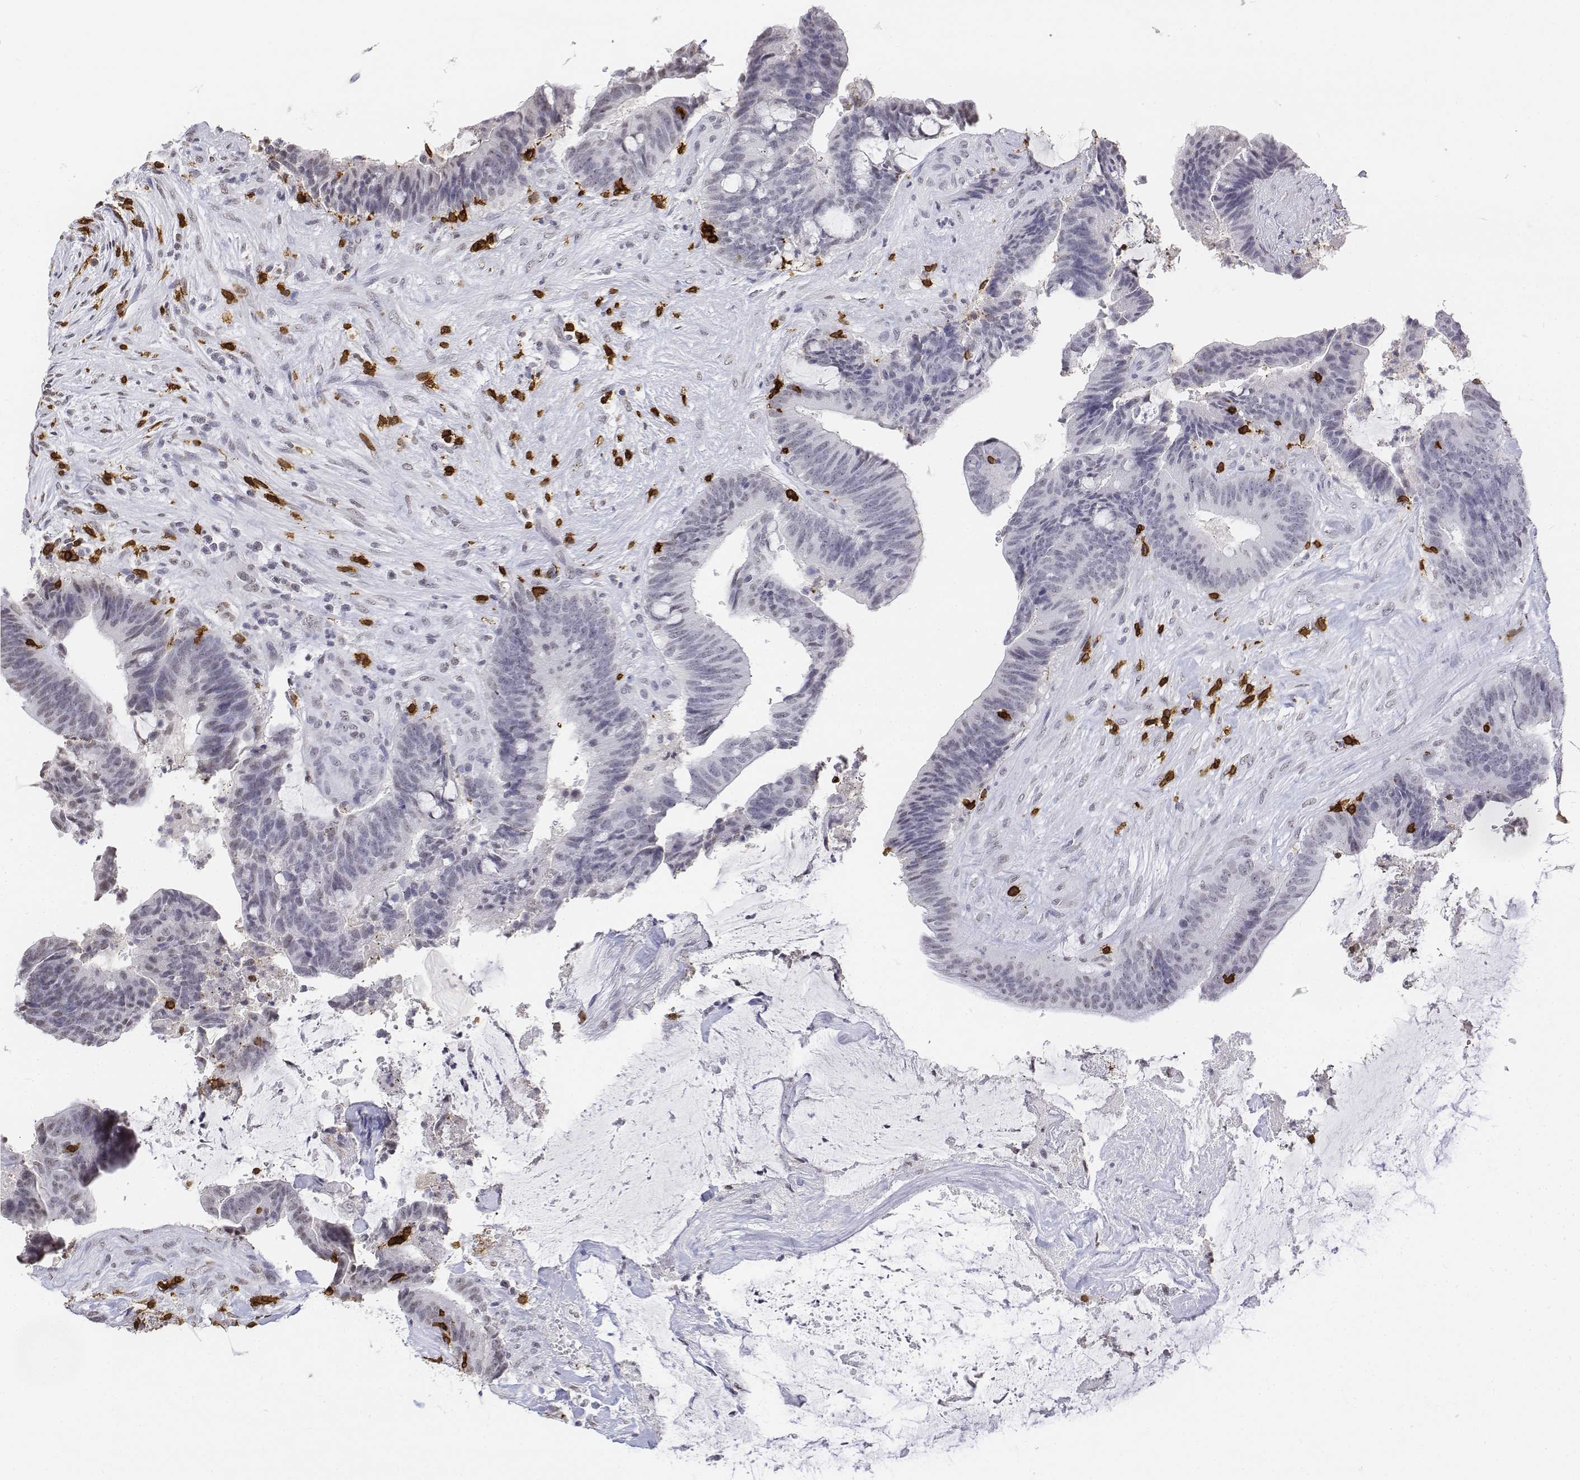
{"staining": {"intensity": "negative", "quantity": "none", "location": "none"}, "tissue": "colorectal cancer", "cell_type": "Tumor cells", "image_type": "cancer", "snomed": [{"axis": "morphology", "description": "Adenocarcinoma, NOS"}, {"axis": "topography", "description": "Colon"}], "caption": "The histopathology image displays no significant staining in tumor cells of colorectal cancer (adenocarcinoma).", "gene": "CD3E", "patient": {"sex": "female", "age": 43}}